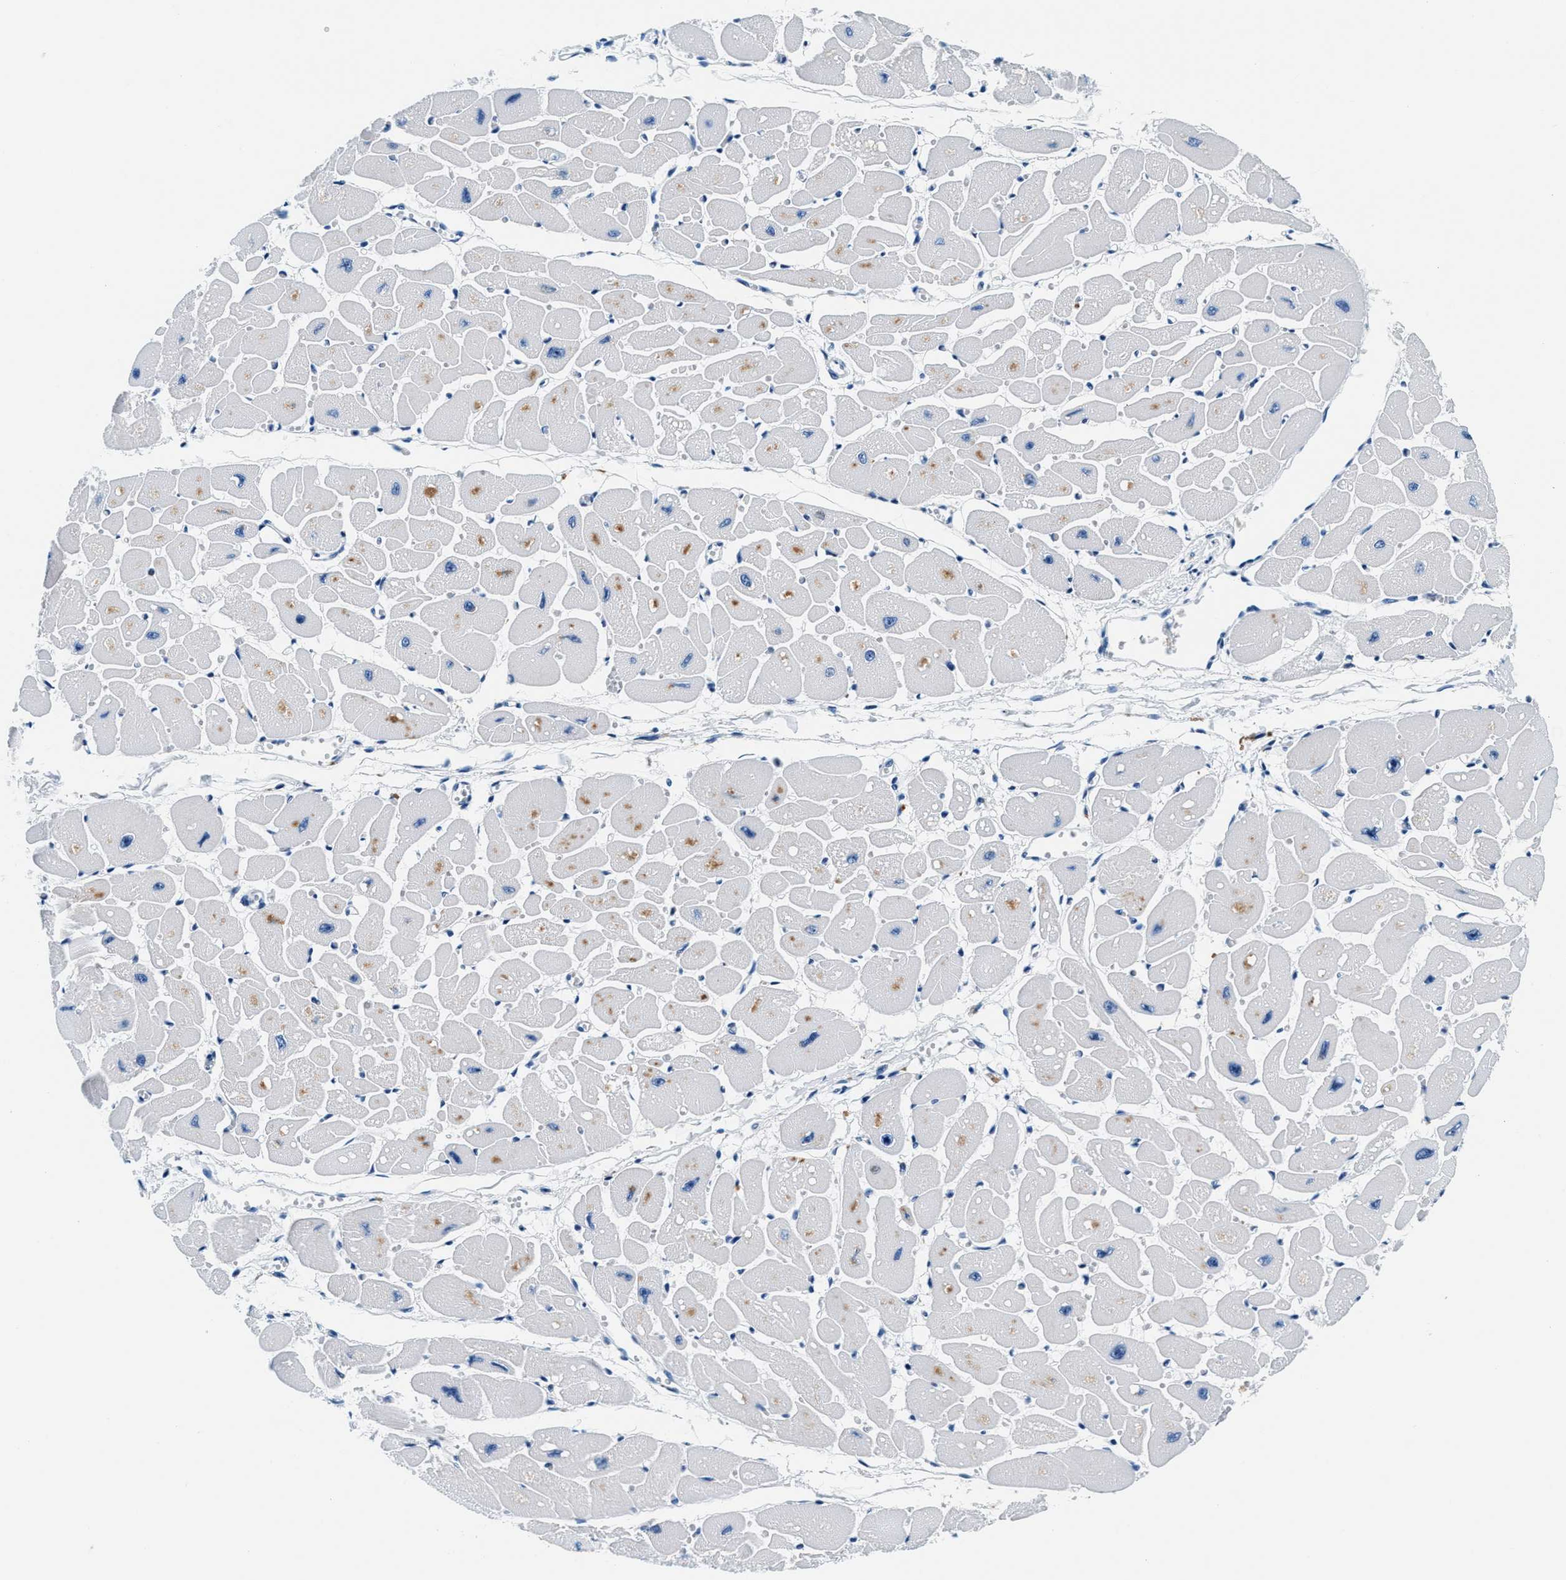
{"staining": {"intensity": "weak", "quantity": "<25%", "location": "cytoplasmic/membranous"}, "tissue": "heart muscle", "cell_type": "Cardiomyocytes", "image_type": "normal", "snomed": [{"axis": "morphology", "description": "Normal tissue, NOS"}, {"axis": "topography", "description": "Heart"}], "caption": "Cardiomyocytes show no significant positivity in benign heart muscle.", "gene": "VPS53", "patient": {"sex": "female", "age": 54}}